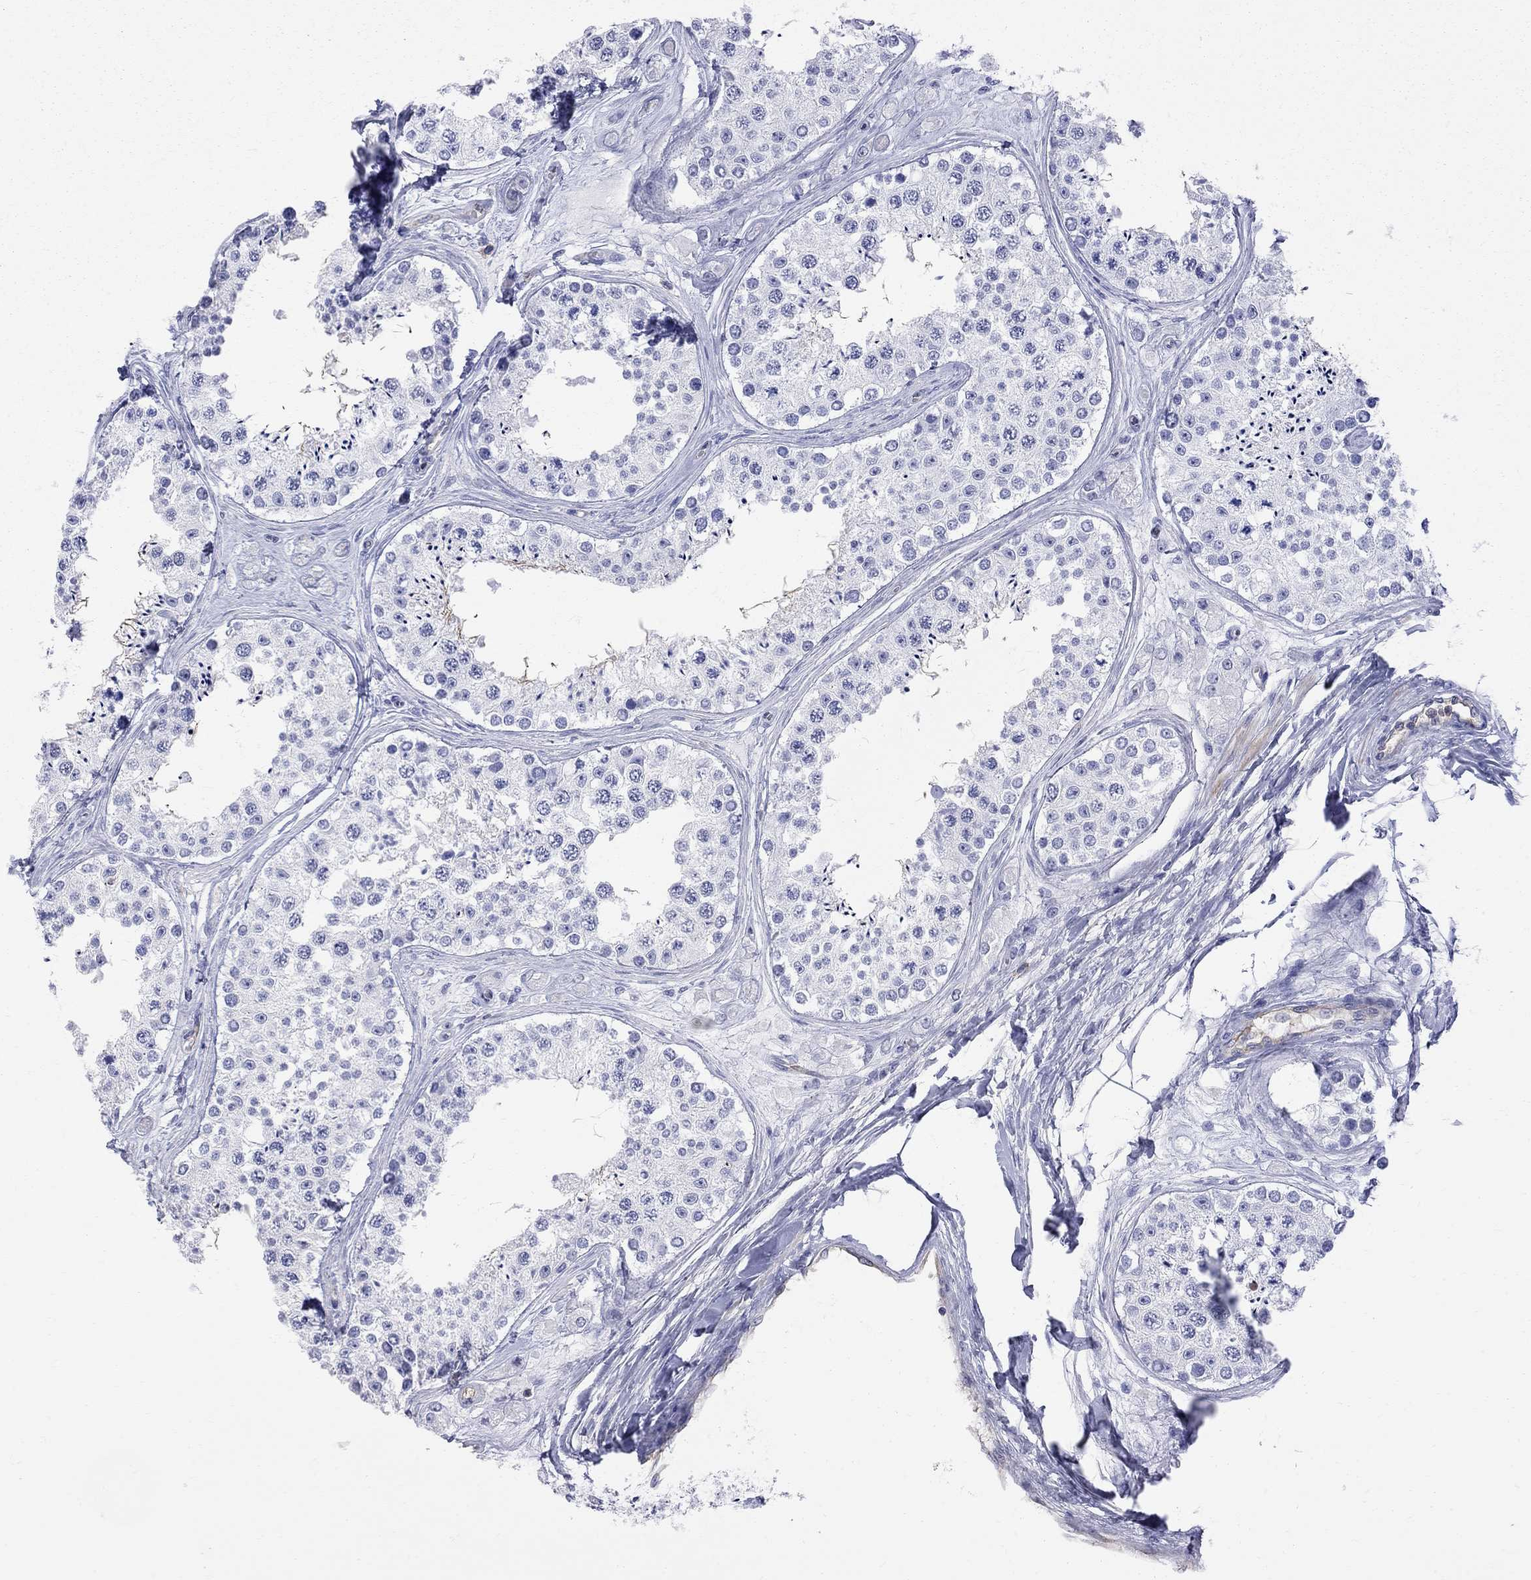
{"staining": {"intensity": "negative", "quantity": "none", "location": "none"}, "tissue": "testis", "cell_type": "Cells in seminiferous ducts", "image_type": "normal", "snomed": [{"axis": "morphology", "description": "Normal tissue, NOS"}, {"axis": "topography", "description": "Testis"}], "caption": "Protein analysis of normal testis reveals no significant expression in cells in seminiferous ducts. (DAB immunohistochemistry, high magnification).", "gene": "ABI3", "patient": {"sex": "male", "age": 25}}